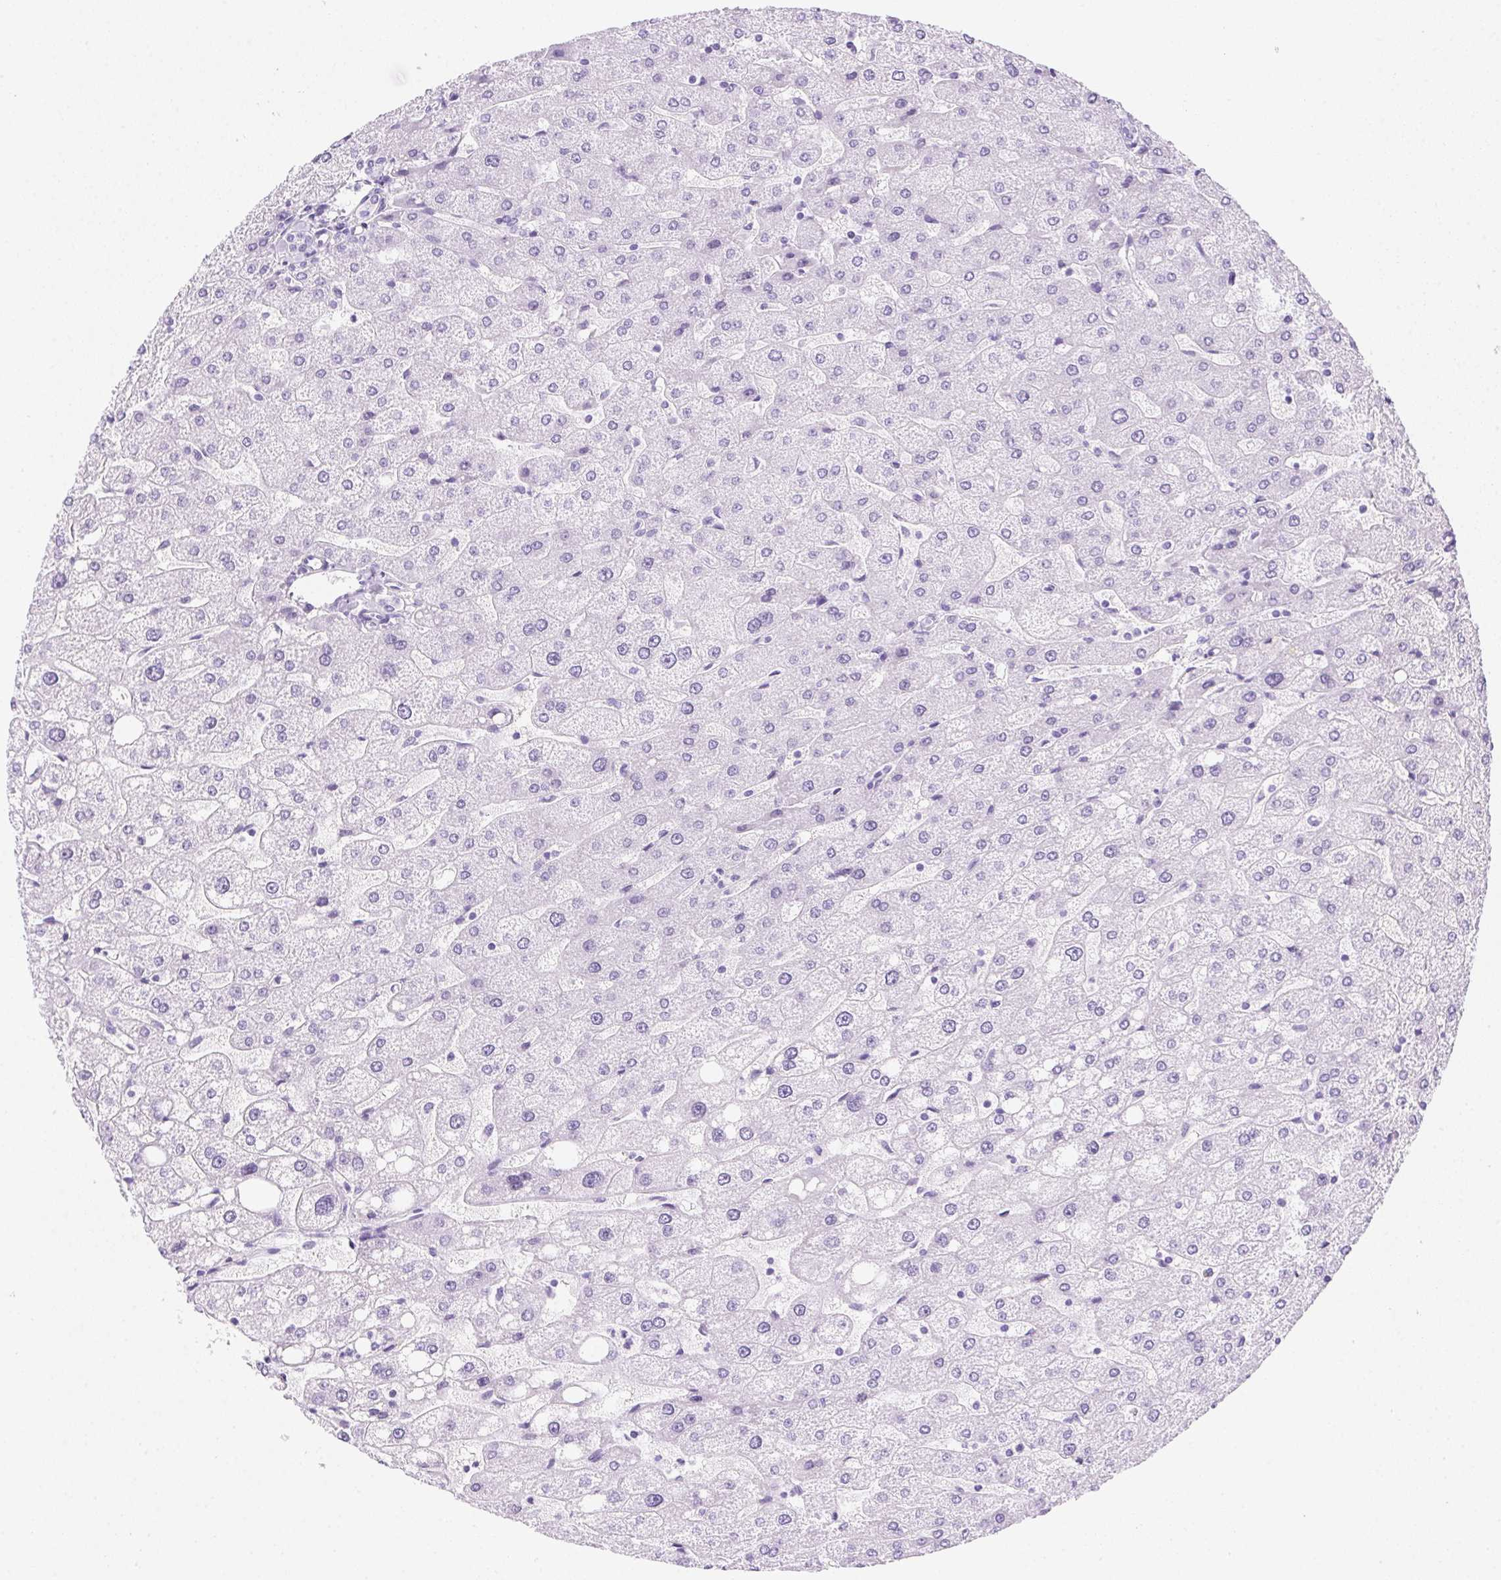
{"staining": {"intensity": "negative", "quantity": "none", "location": "none"}, "tissue": "liver", "cell_type": "Cholangiocytes", "image_type": "normal", "snomed": [{"axis": "morphology", "description": "Normal tissue, NOS"}, {"axis": "topography", "description": "Liver"}], "caption": "Liver stained for a protein using IHC reveals no positivity cholangiocytes.", "gene": "SPACA5B", "patient": {"sex": "male", "age": 67}}